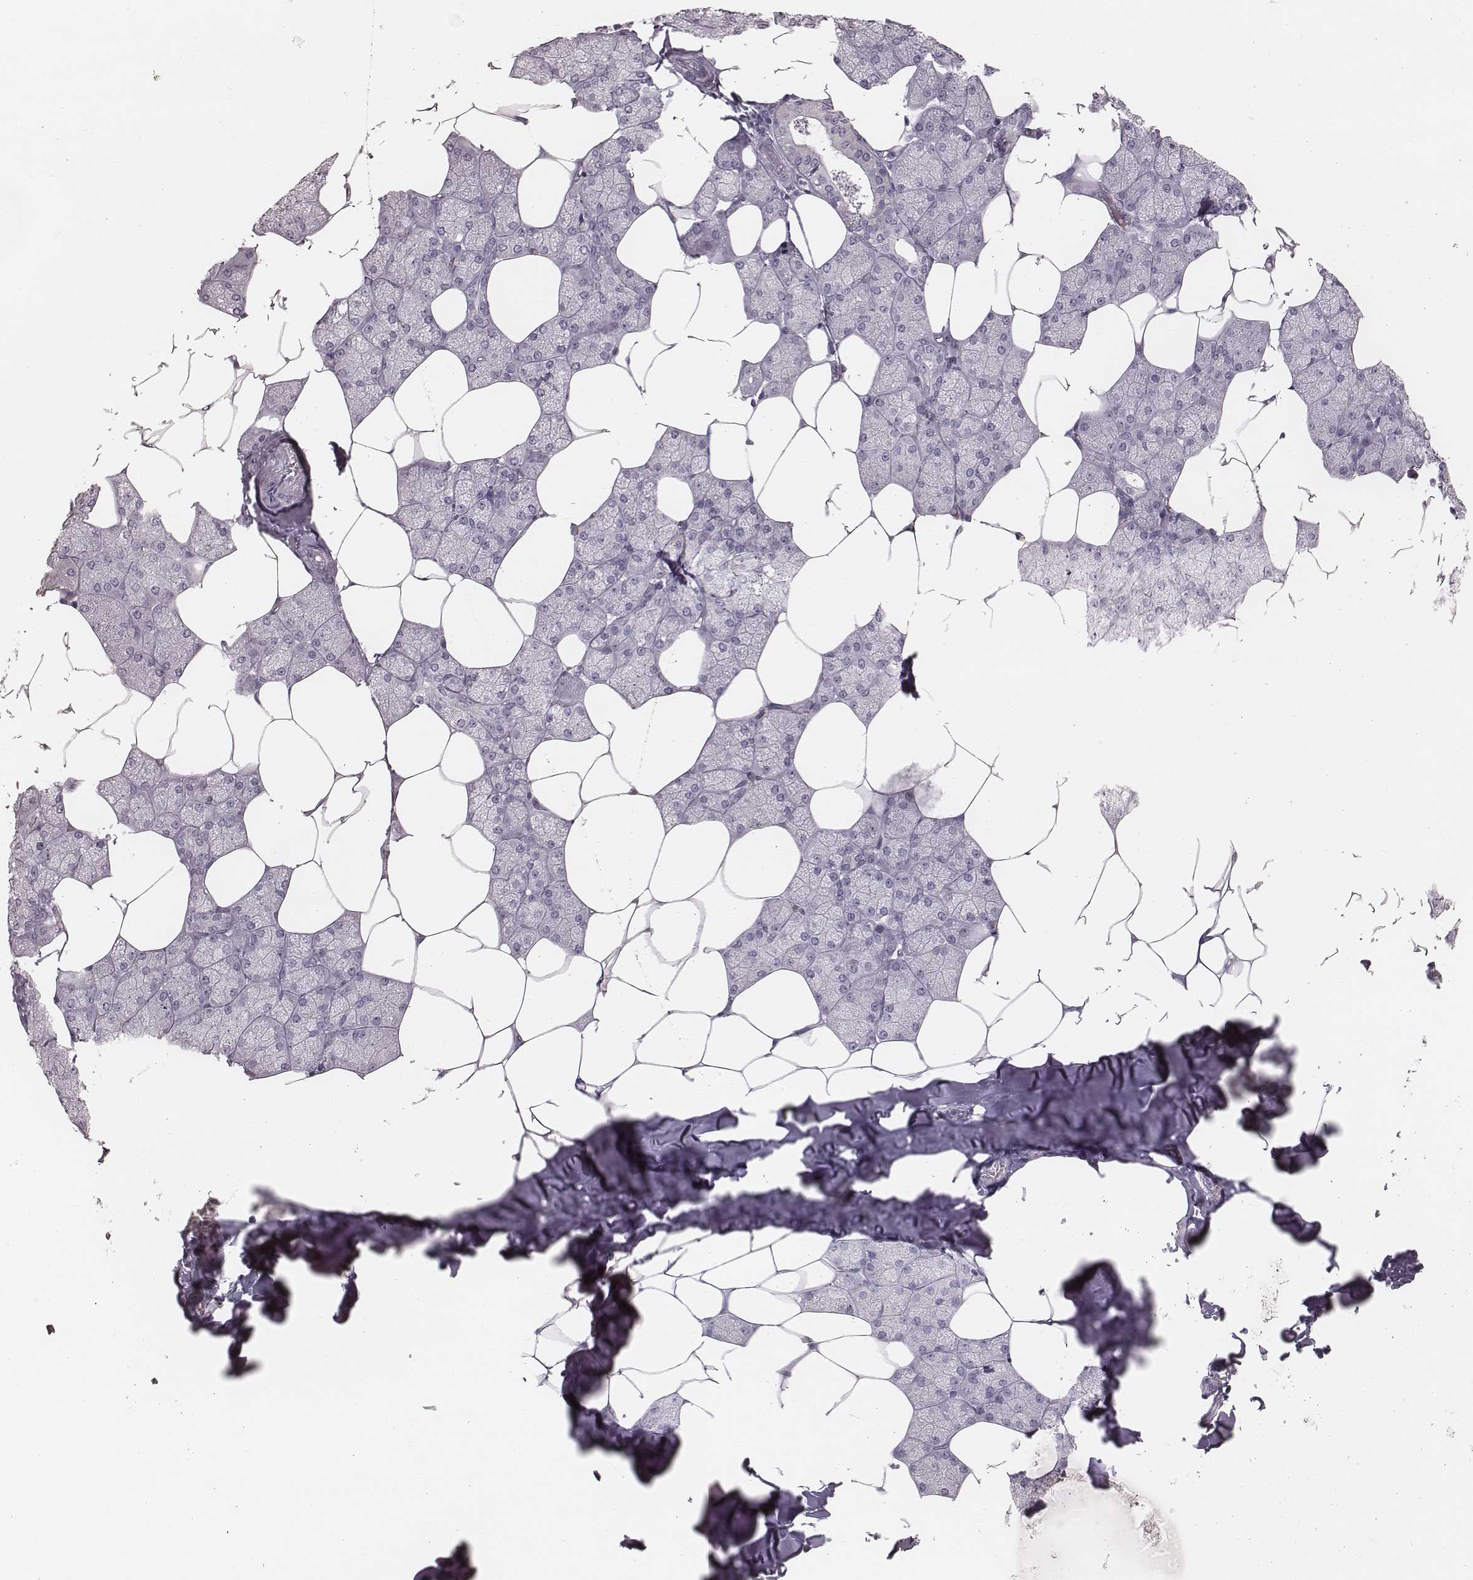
{"staining": {"intensity": "negative", "quantity": "none", "location": "none"}, "tissue": "salivary gland", "cell_type": "Glandular cells", "image_type": "normal", "snomed": [{"axis": "morphology", "description": "Normal tissue, NOS"}, {"axis": "topography", "description": "Salivary gland"}], "caption": "This is an IHC image of benign human salivary gland. There is no positivity in glandular cells.", "gene": "ZP4", "patient": {"sex": "female", "age": 43}}